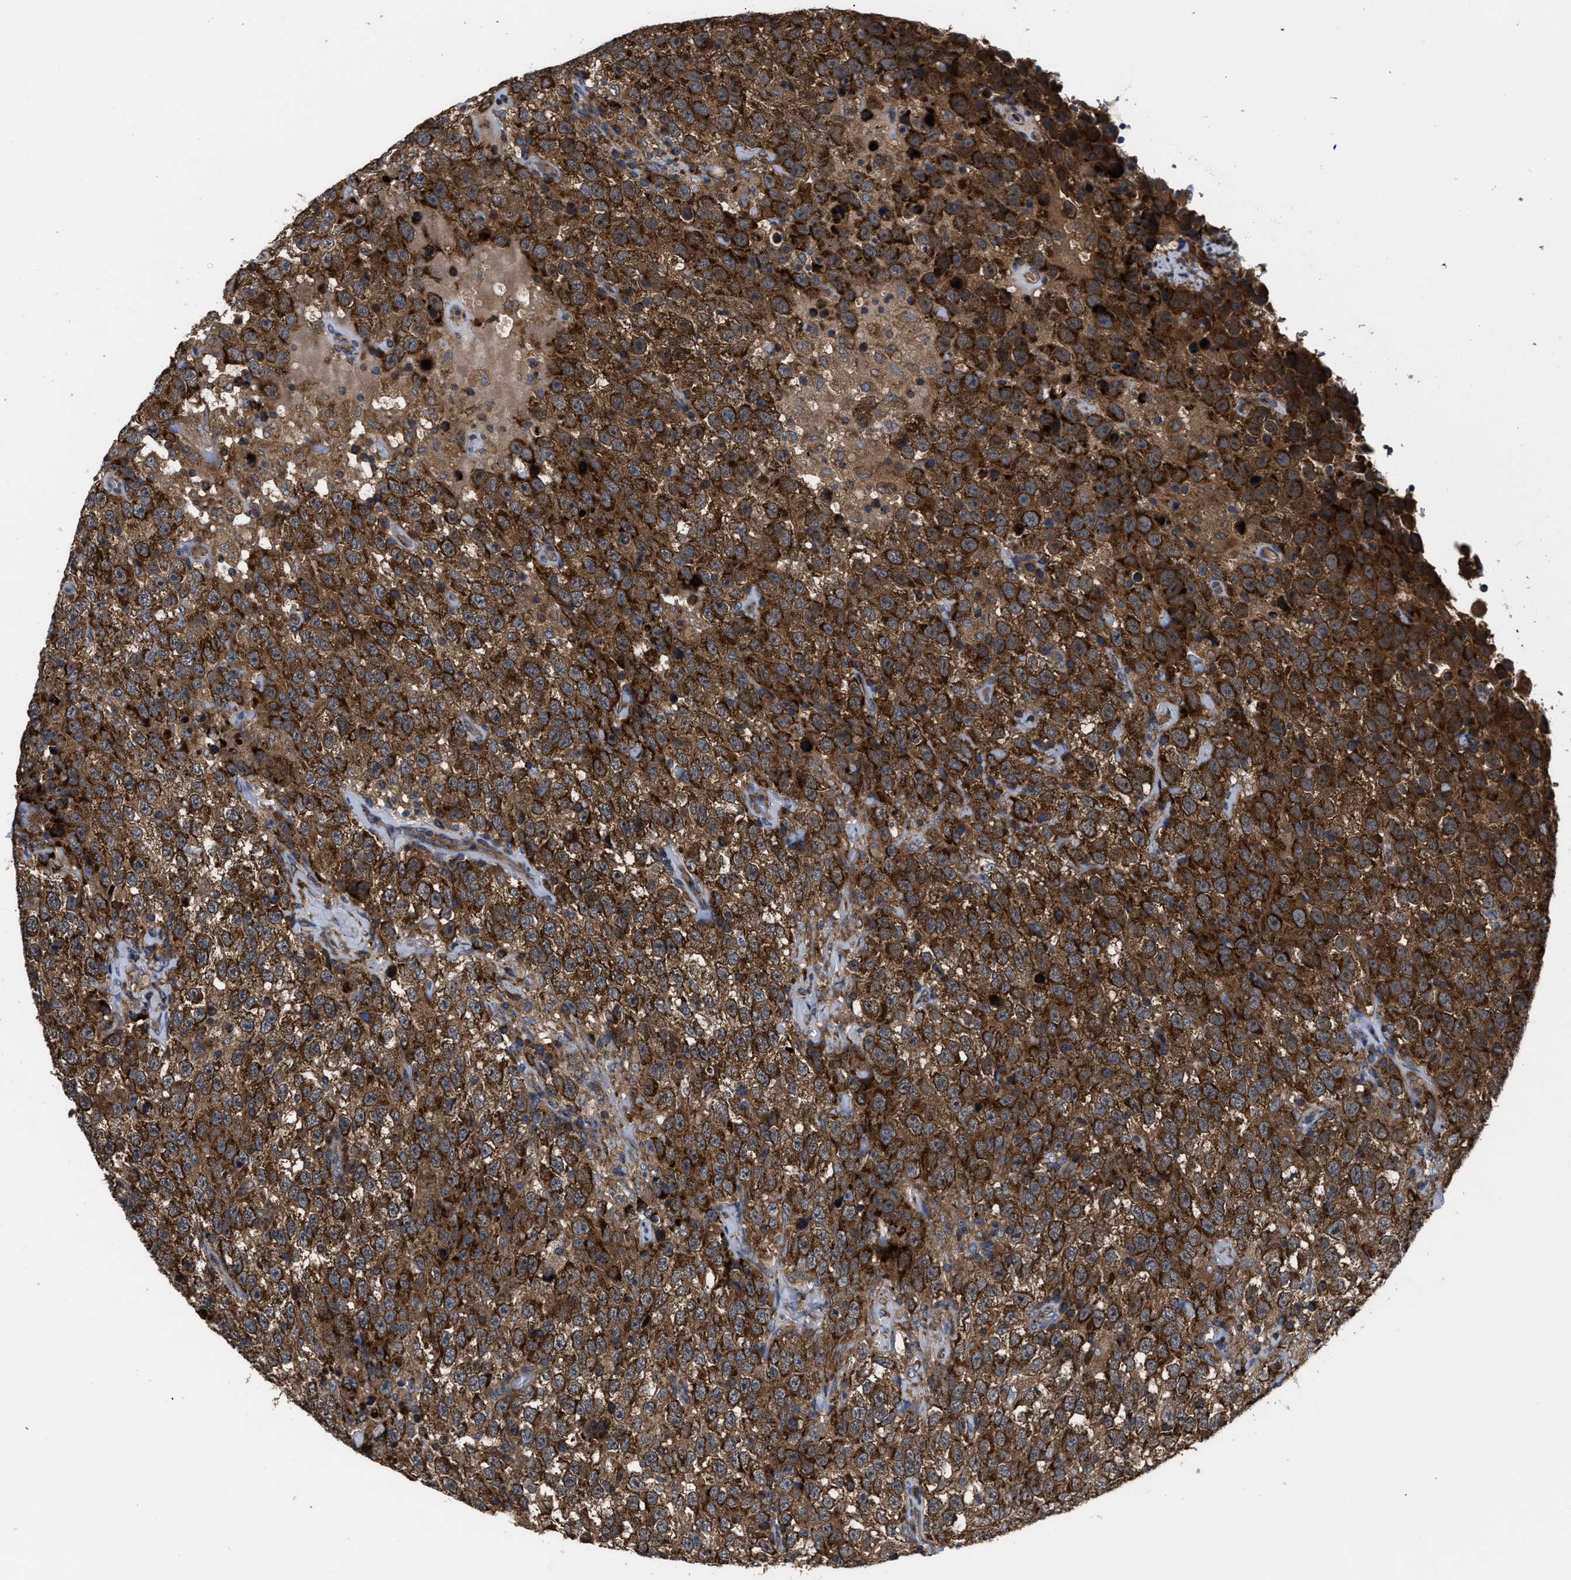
{"staining": {"intensity": "strong", "quantity": ">75%", "location": "cytoplasmic/membranous"}, "tissue": "testis cancer", "cell_type": "Tumor cells", "image_type": "cancer", "snomed": [{"axis": "morphology", "description": "Seminoma, NOS"}, {"axis": "topography", "description": "Testis"}], "caption": "Testis cancer stained with a protein marker reveals strong staining in tumor cells.", "gene": "PASK", "patient": {"sex": "male", "age": 41}}